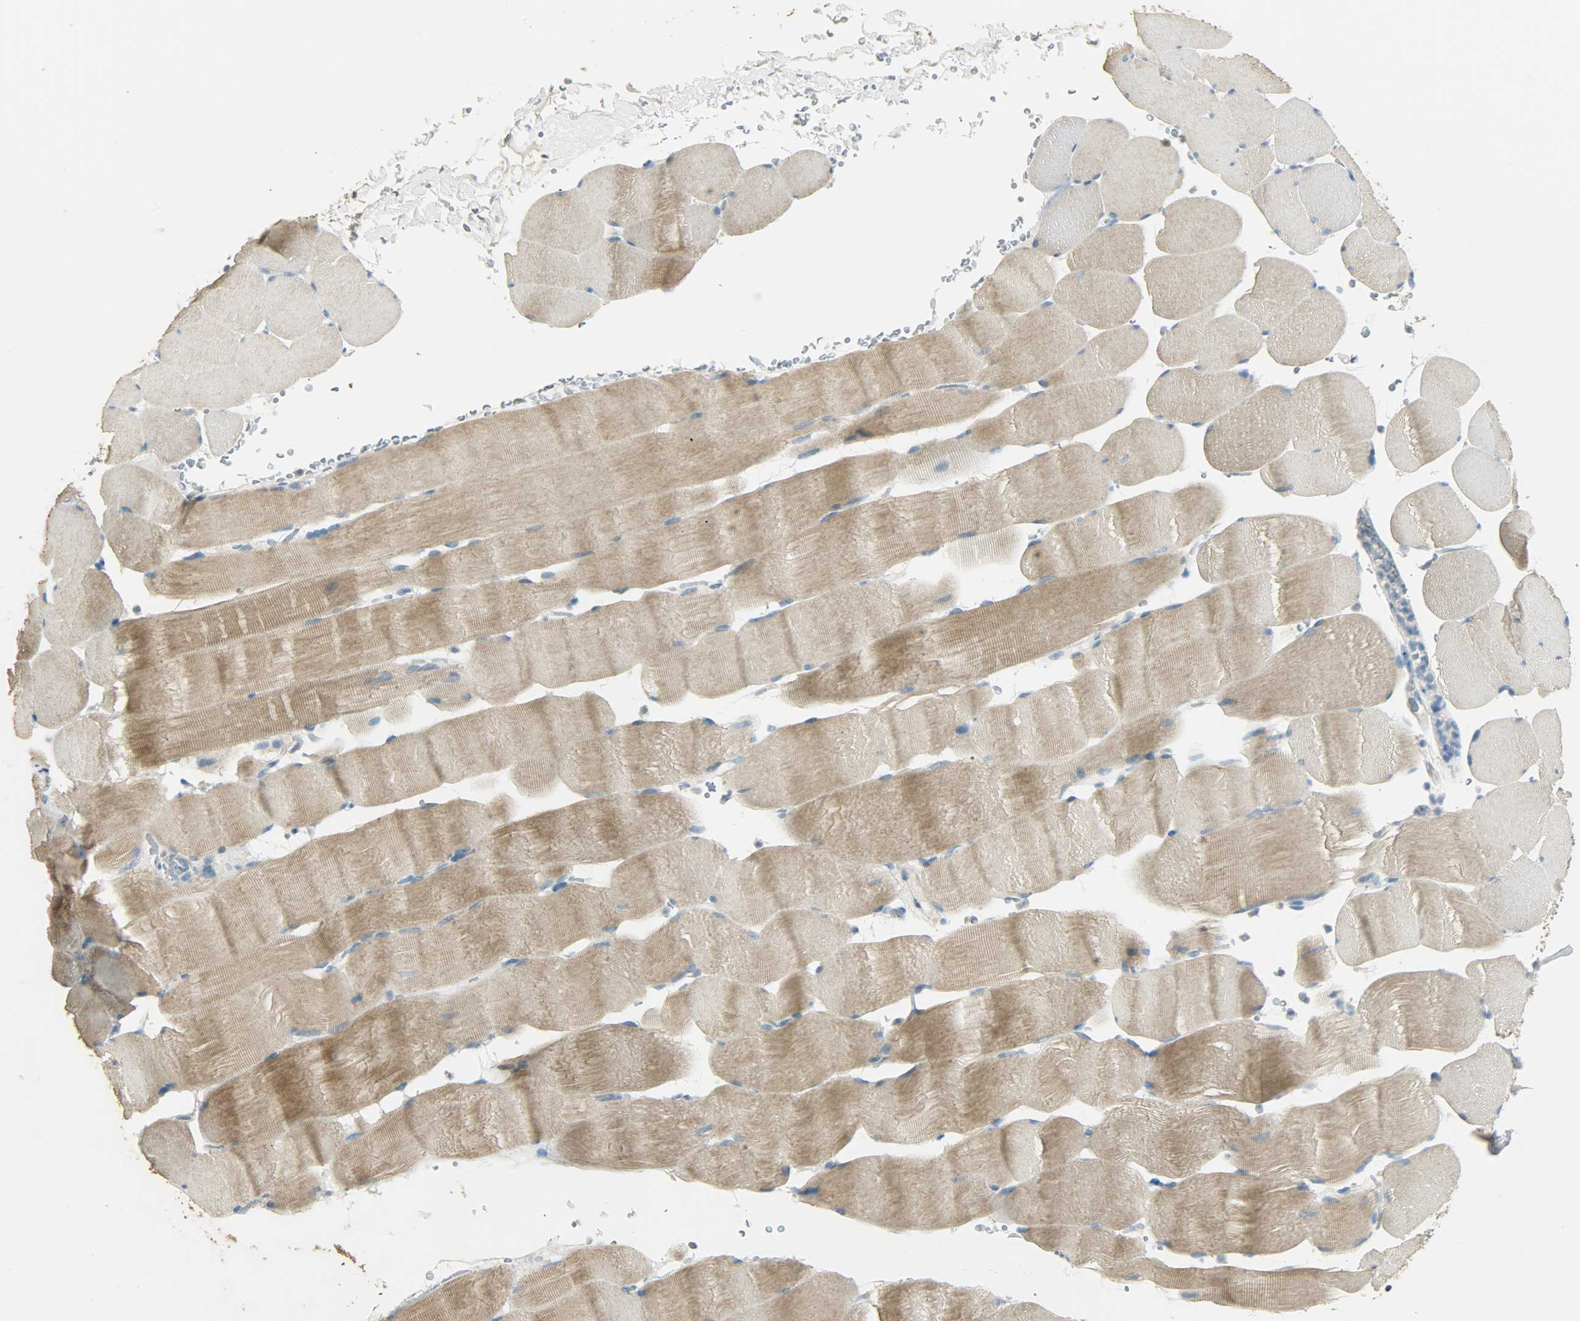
{"staining": {"intensity": "moderate", "quantity": ">75%", "location": "cytoplasmic/membranous"}, "tissue": "skeletal muscle", "cell_type": "Myocytes", "image_type": "normal", "snomed": [{"axis": "morphology", "description": "Normal tissue, NOS"}, {"axis": "topography", "description": "Skeletal muscle"}], "caption": "About >75% of myocytes in normal human skeletal muscle exhibit moderate cytoplasmic/membranous protein expression as visualized by brown immunohistochemical staining.", "gene": "PRMT5", "patient": {"sex": "male", "age": 62}}